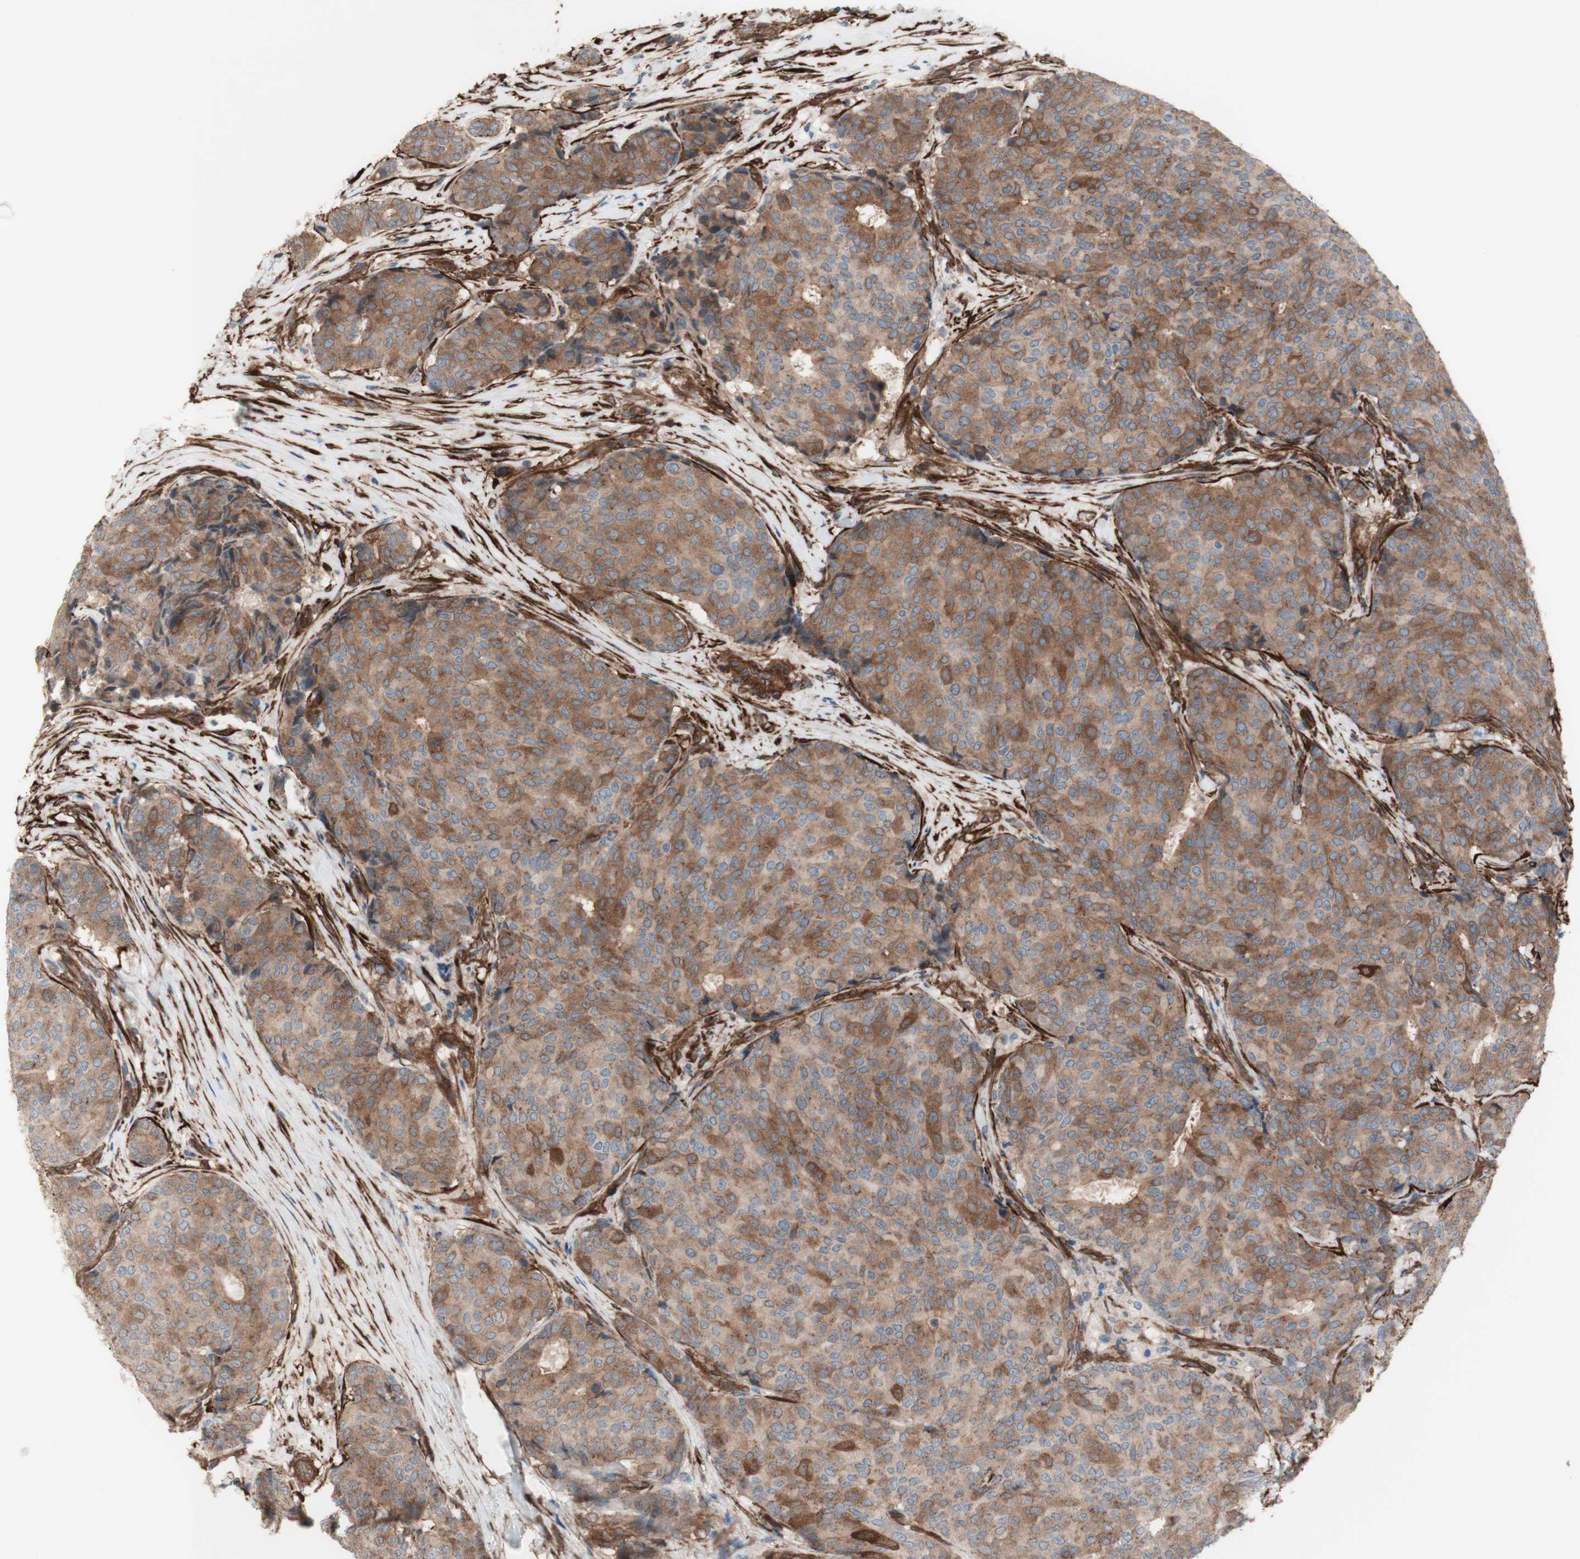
{"staining": {"intensity": "moderate", "quantity": ">75%", "location": "cytoplasmic/membranous"}, "tissue": "breast cancer", "cell_type": "Tumor cells", "image_type": "cancer", "snomed": [{"axis": "morphology", "description": "Duct carcinoma"}, {"axis": "topography", "description": "Breast"}], "caption": "Protein expression analysis of breast cancer (infiltrating ductal carcinoma) demonstrates moderate cytoplasmic/membranous positivity in about >75% of tumor cells.", "gene": "CNN3", "patient": {"sex": "female", "age": 75}}